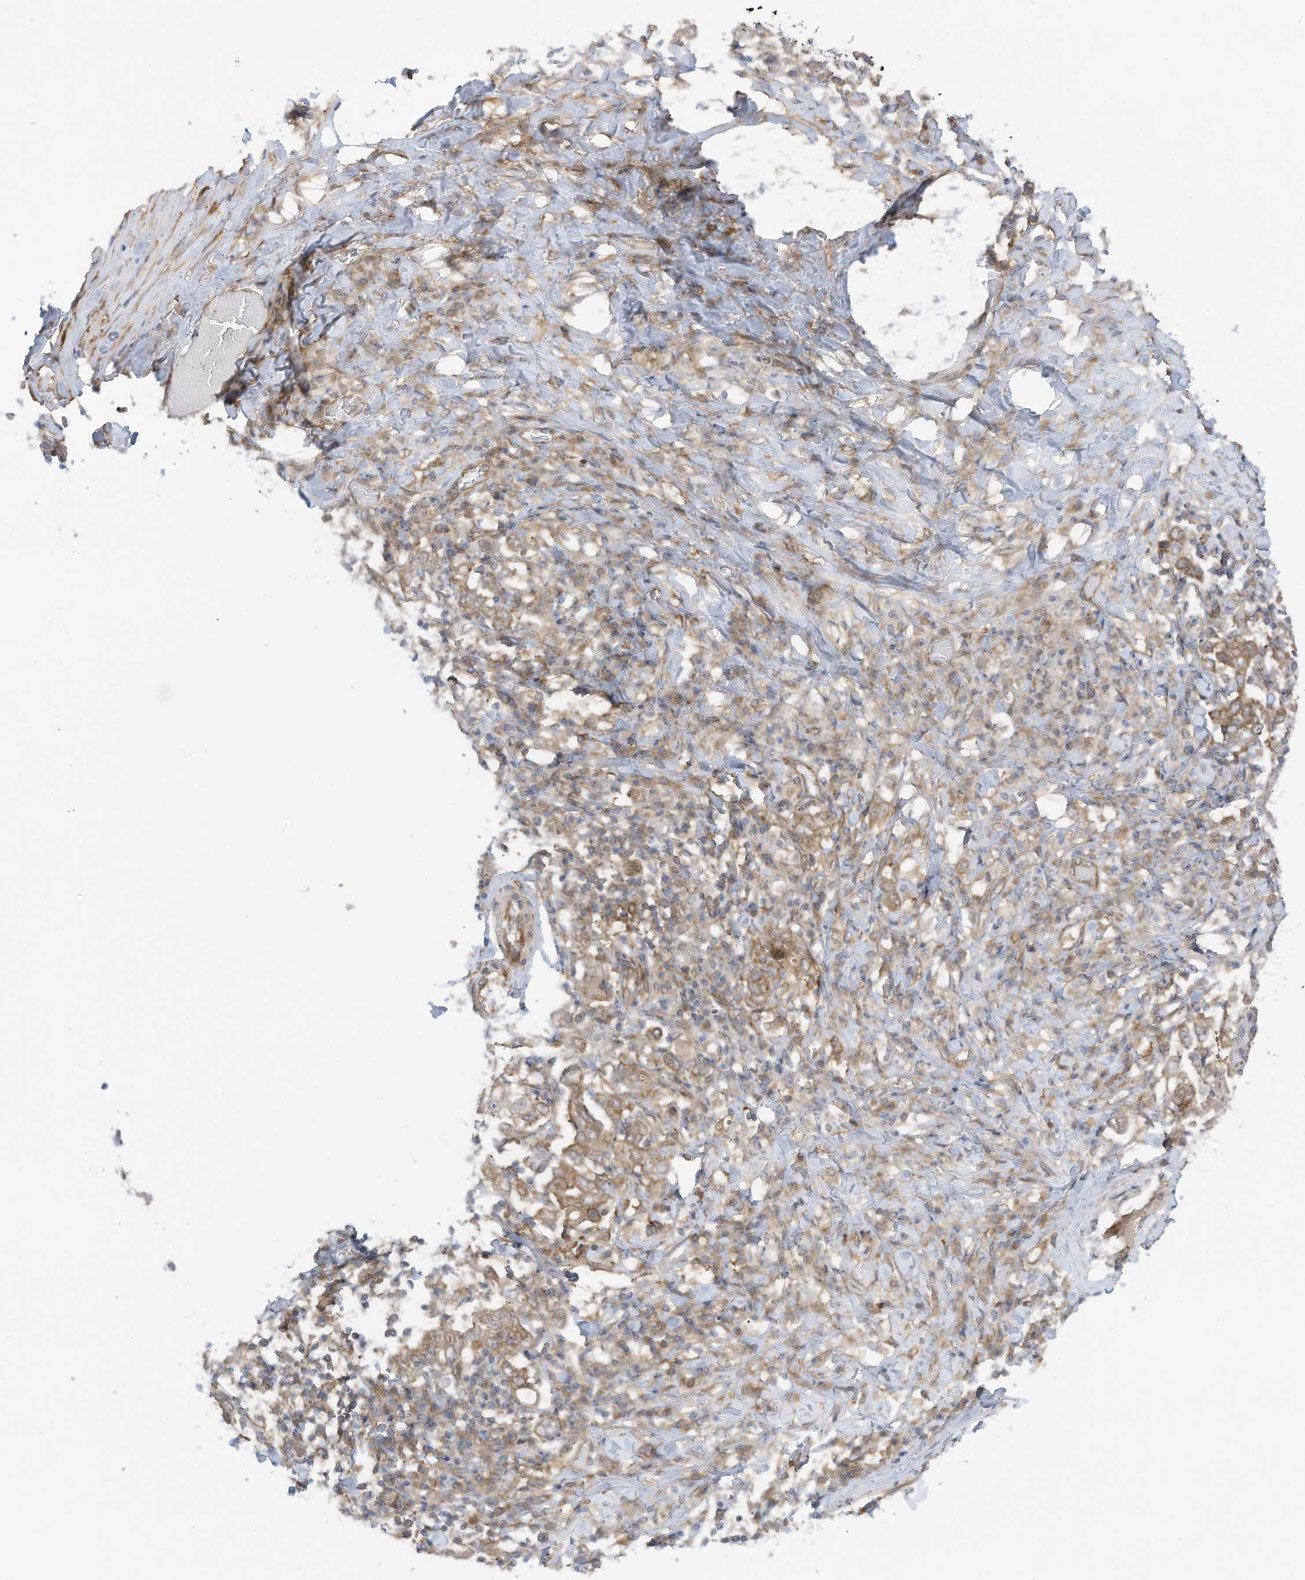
{"staining": {"intensity": "moderate", "quantity": ">75%", "location": "cytoplasmic/membranous"}, "tissue": "stomach cancer", "cell_type": "Tumor cells", "image_type": "cancer", "snomed": [{"axis": "morphology", "description": "Adenocarcinoma, NOS"}, {"axis": "topography", "description": "Stomach, upper"}], "caption": "High-power microscopy captured an immunohistochemistry (IHC) histopathology image of stomach cancer, revealing moderate cytoplasmic/membranous staining in about >75% of tumor cells.", "gene": "REPS1", "patient": {"sex": "male", "age": 62}}